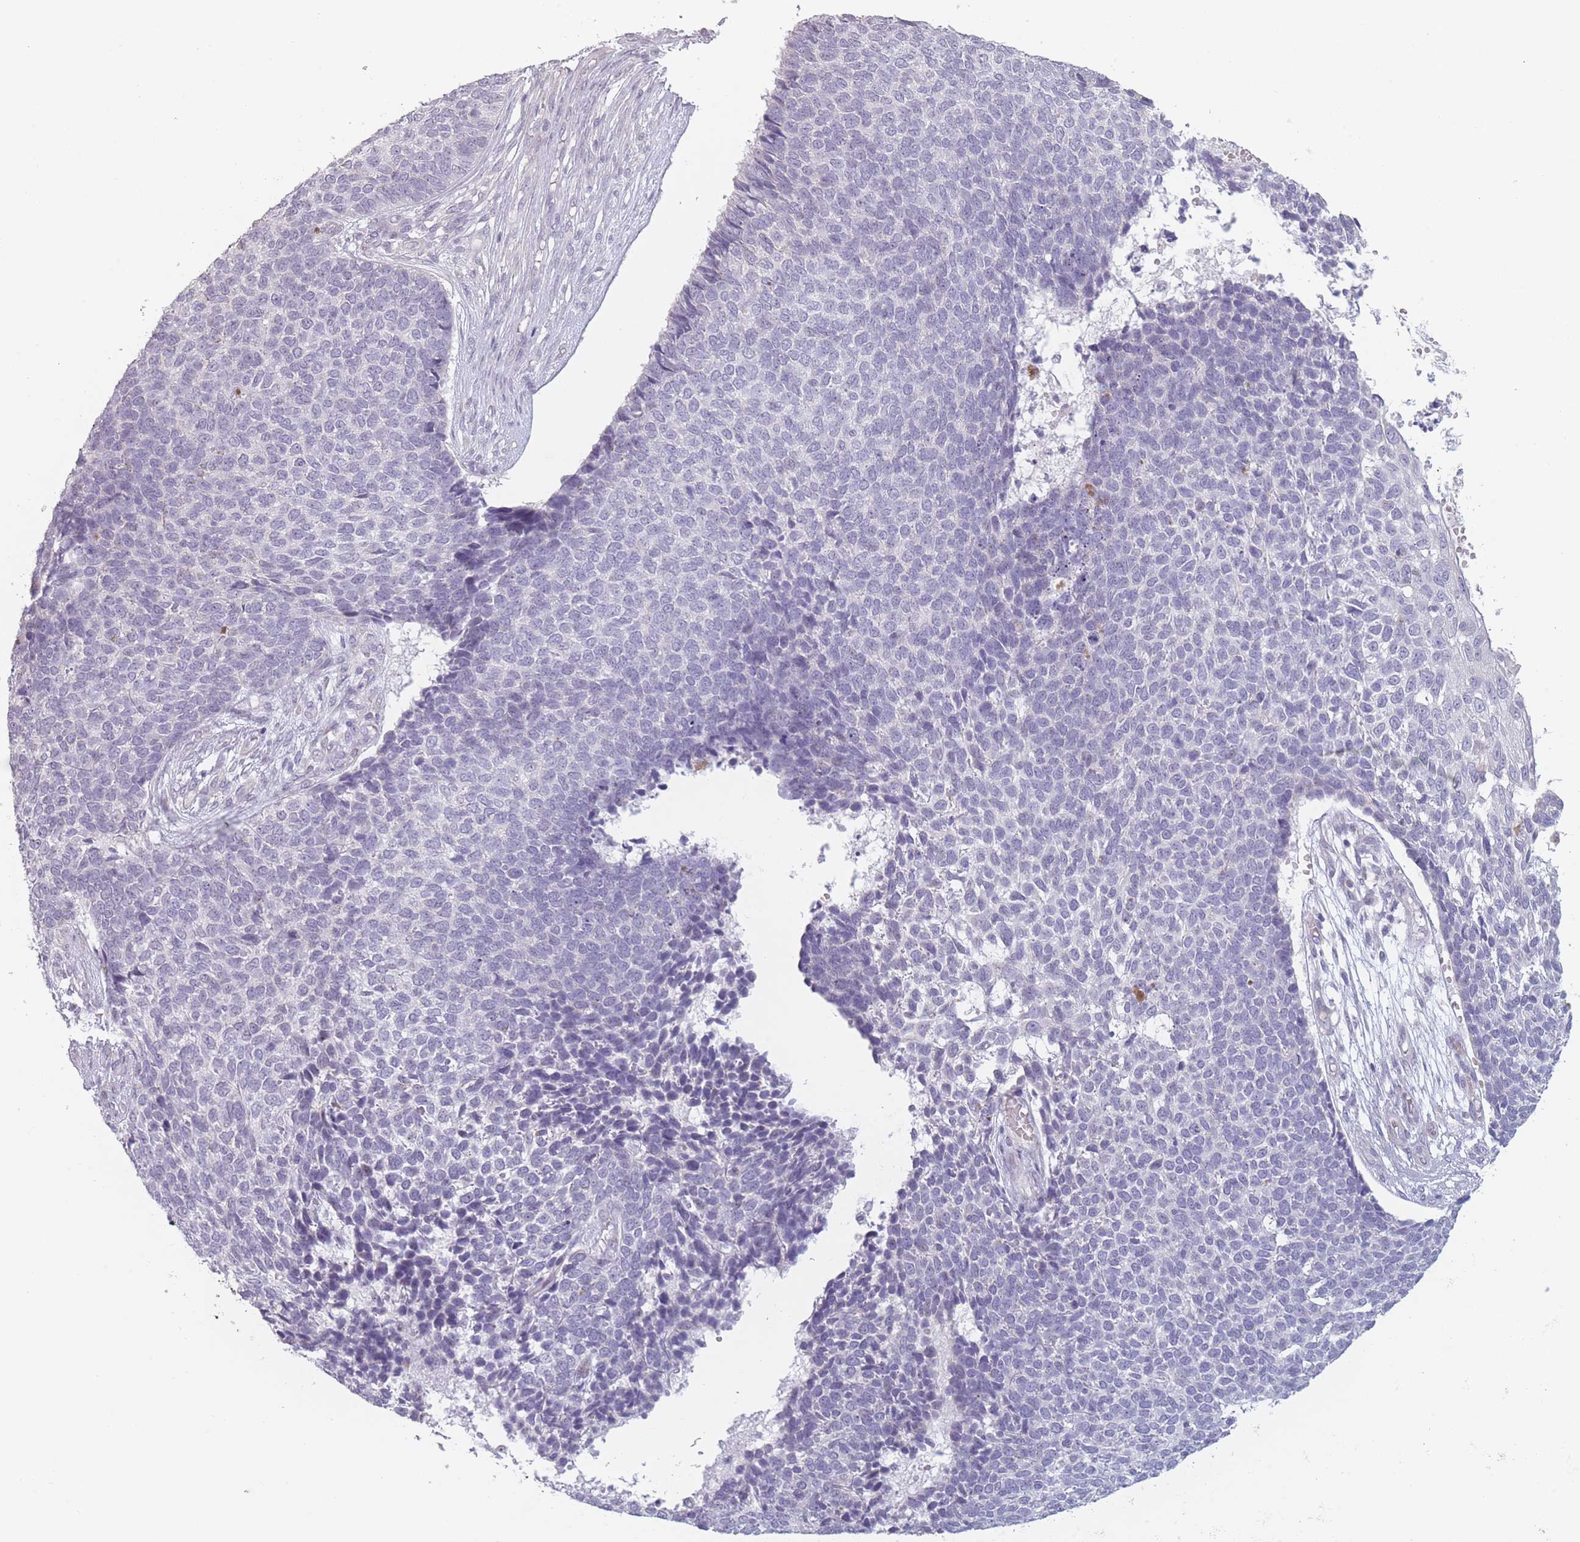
{"staining": {"intensity": "negative", "quantity": "none", "location": "none"}, "tissue": "skin cancer", "cell_type": "Tumor cells", "image_type": "cancer", "snomed": [{"axis": "morphology", "description": "Basal cell carcinoma"}, {"axis": "topography", "description": "Skin"}], "caption": "Immunohistochemical staining of human skin basal cell carcinoma shows no significant expression in tumor cells.", "gene": "RASL10B", "patient": {"sex": "female", "age": 84}}